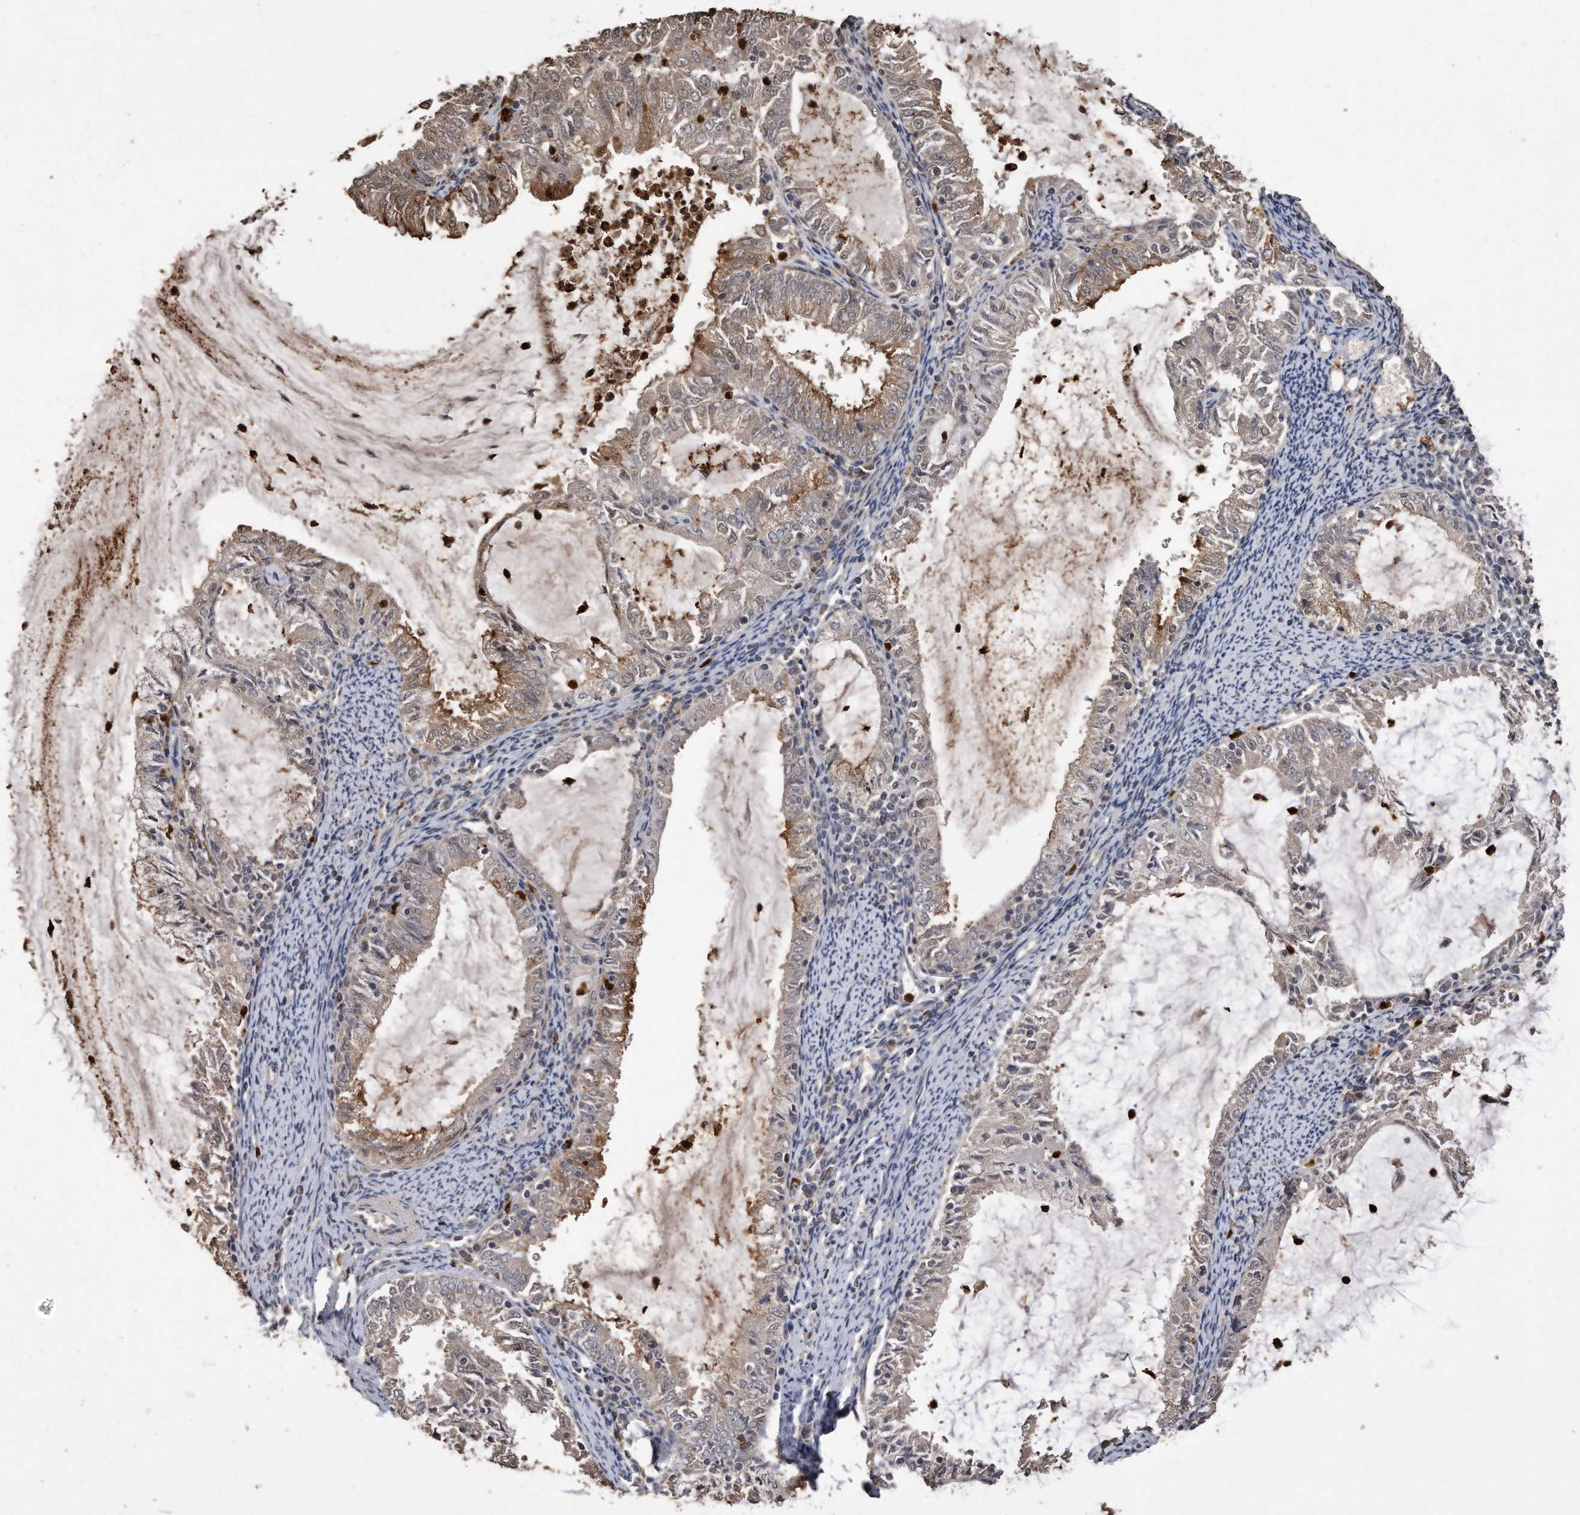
{"staining": {"intensity": "weak", "quantity": "25%-75%", "location": "cytoplasmic/membranous"}, "tissue": "endometrial cancer", "cell_type": "Tumor cells", "image_type": "cancer", "snomed": [{"axis": "morphology", "description": "Adenocarcinoma, NOS"}, {"axis": "topography", "description": "Endometrium"}], "caption": "Tumor cells show weak cytoplasmic/membranous staining in about 25%-75% of cells in endometrial adenocarcinoma.", "gene": "PELO", "patient": {"sex": "female", "age": 57}}